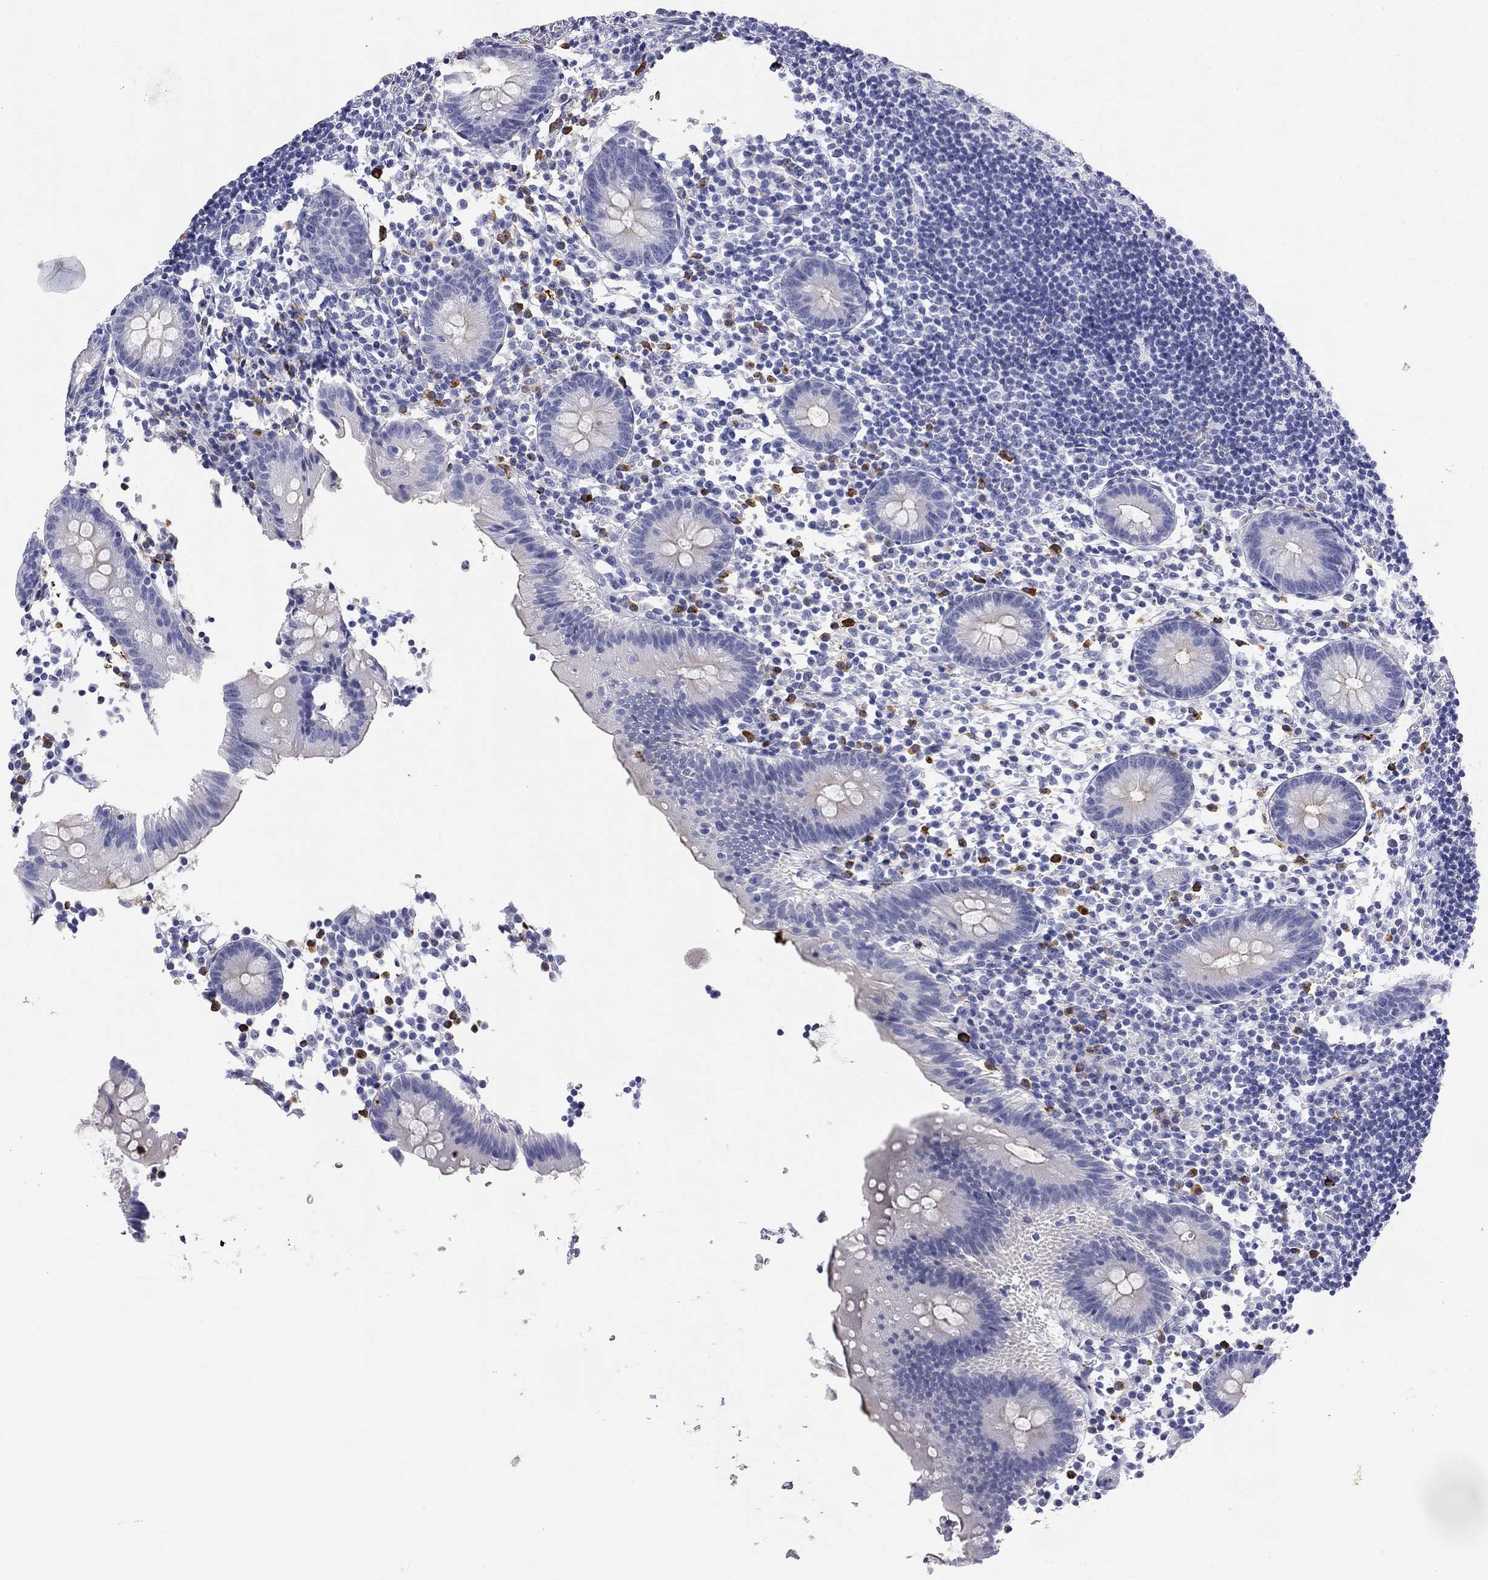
{"staining": {"intensity": "negative", "quantity": "none", "location": "none"}, "tissue": "appendix", "cell_type": "Glandular cells", "image_type": "normal", "snomed": [{"axis": "morphology", "description": "Normal tissue, NOS"}, {"axis": "topography", "description": "Appendix"}], "caption": "Photomicrograph shows no significant protein expression in glandular cells of benign appendix. Nuclei are stained in blue.", "gene": "PHOX2B", "patient": {"sex": "female", "age": 40}}